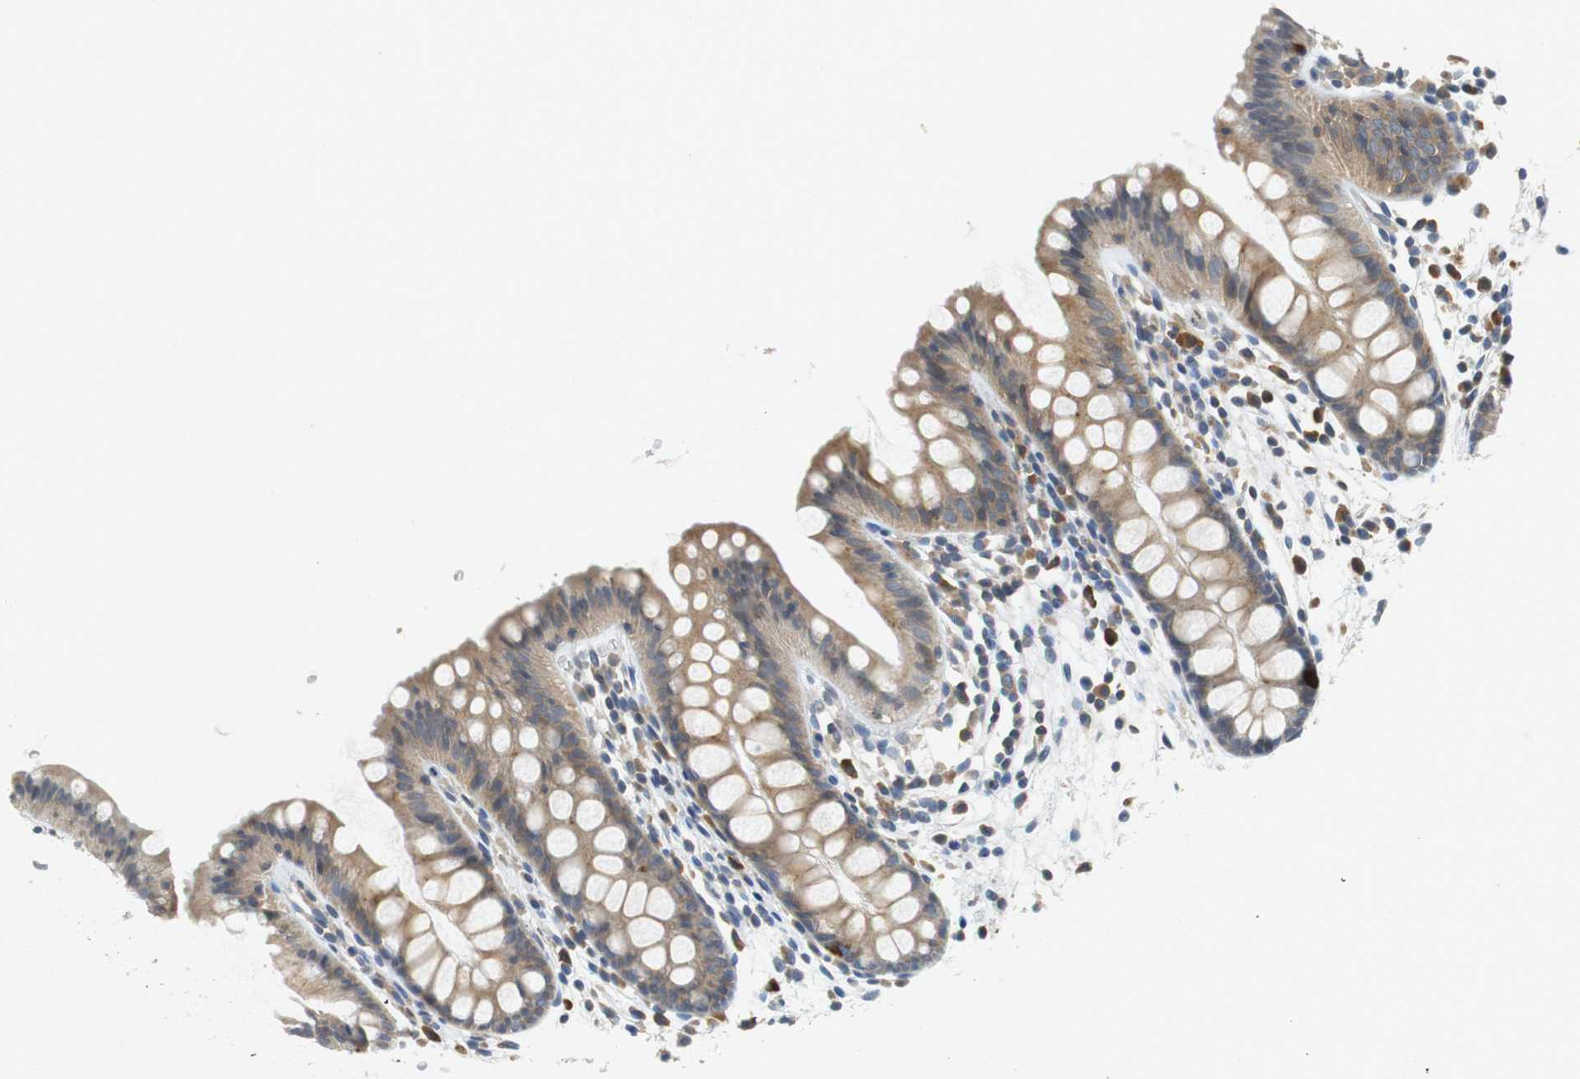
{"staining": {"intensity": "weak", "quantity": "<25%", "location": "cytoplasmic/membranous"}, "tissue": "colon", "cell_type": "Endothelial cells", "image_type": "normal", "snomed": [{"axis": "morphology", "description": "Normal tissue, NOS"}, {"axis": "topography", "description": "Smooth muscle"}, {"axis": "topography", "description": "Colon"}], "caption": "IHC of normal human colon displays no expression in endothelial cells. (Stains: DAB immunohistochemistry with hematoxylin counter stain, Microscopy: brightfield microscopy at high magnification).", "gene": "GLCCI1", "patient": {"sex": "male", "age": 67}}